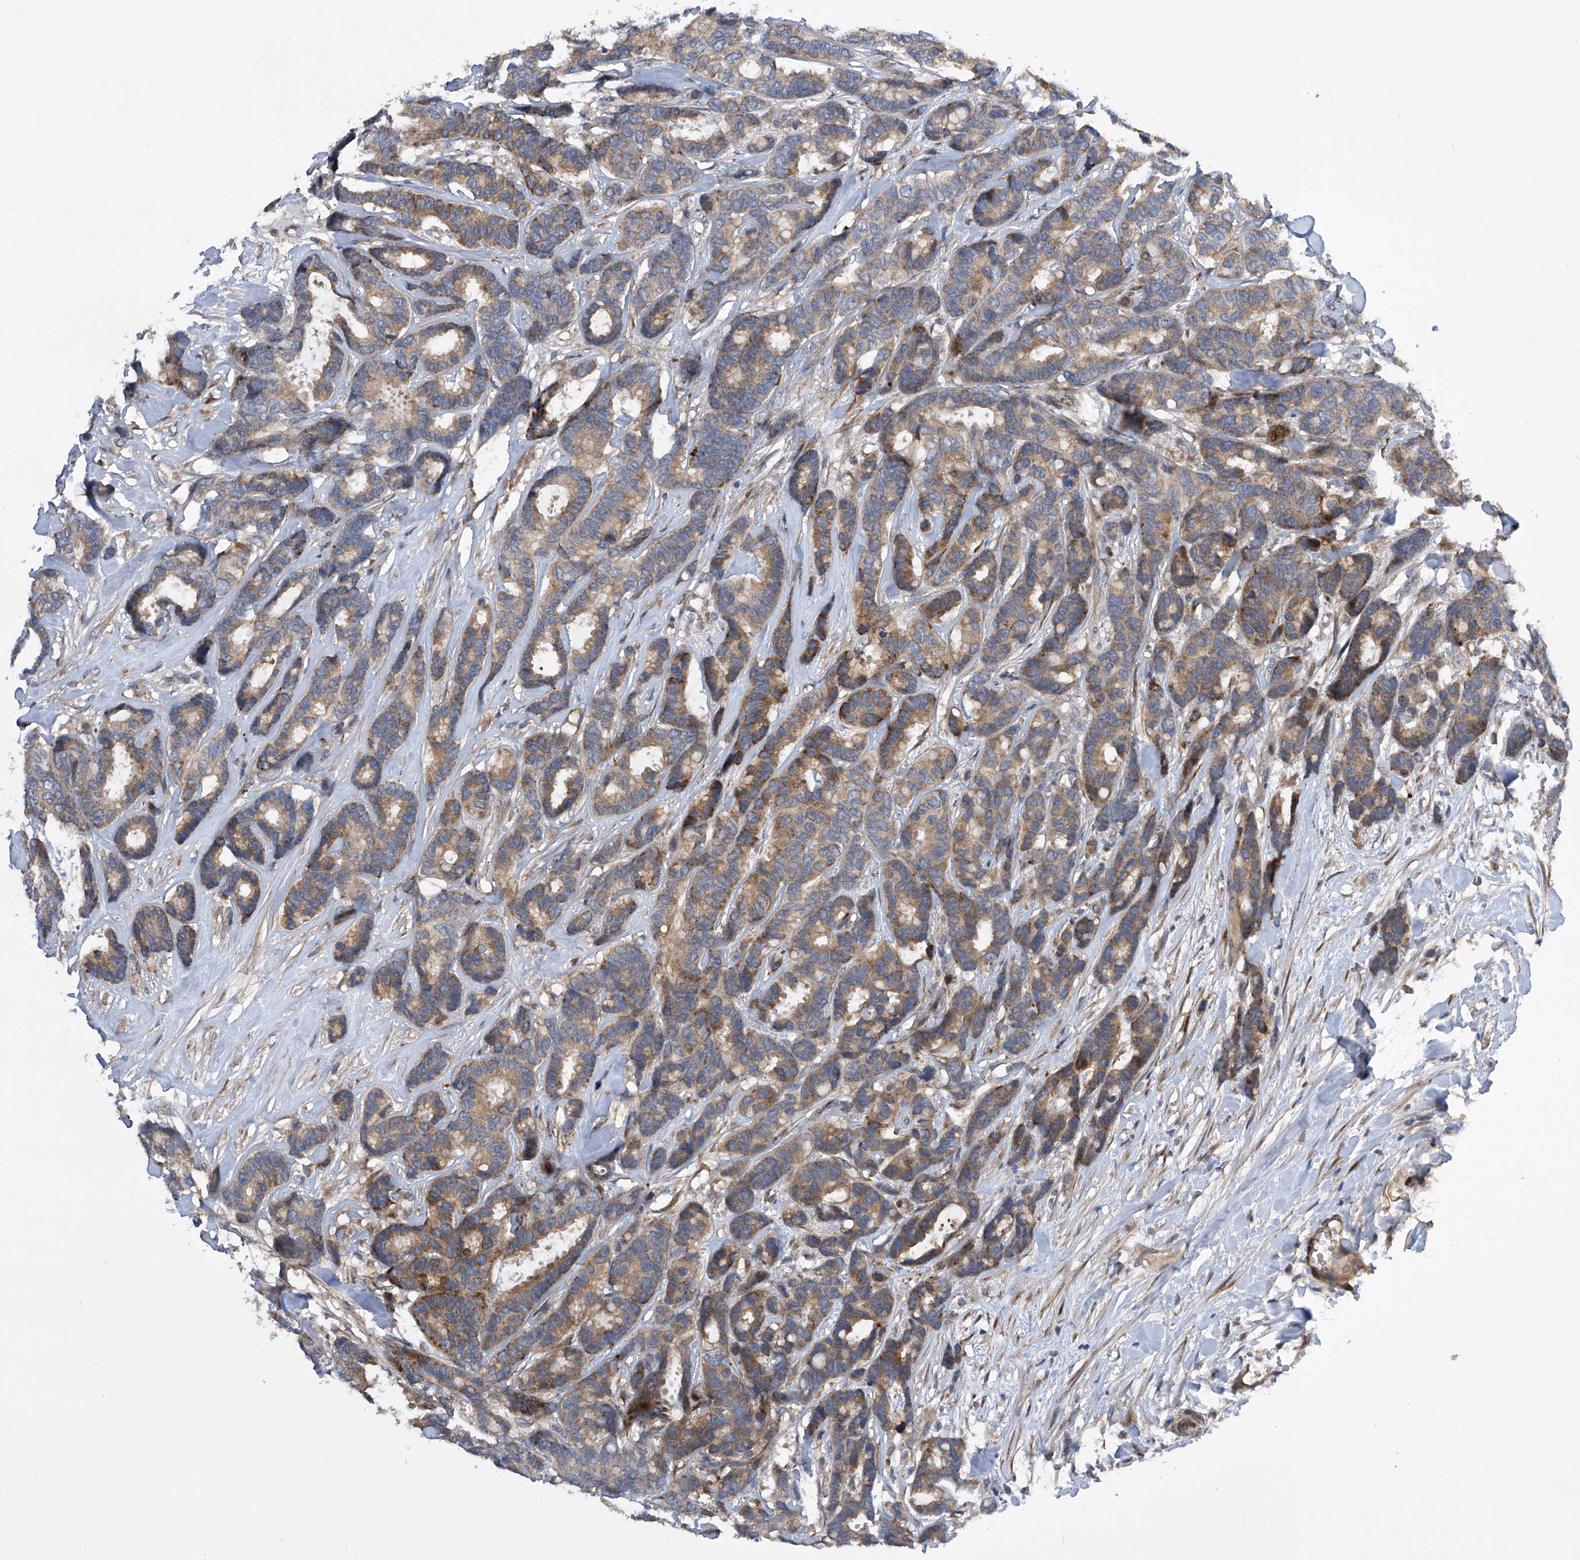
{"staining": {"intensity": "moderate", "quantity": ">75%", "location": "cytoplasmic/membranous"}, "tissue": "breast cancer", "cell_type": "Tumor cells", "image_type": "cancer", "snomed": [{"axis": "morphology", "description": "Duct carcinoma"}, {"axis": "topography", "description": "Breast"}], "caption": "Invasive ductal carcinoma (breast) stained with a protein marker exhibits moderate staining in tumor cells.", "gene": "USF3", "patient": {"sex": "female", "age": 87}}